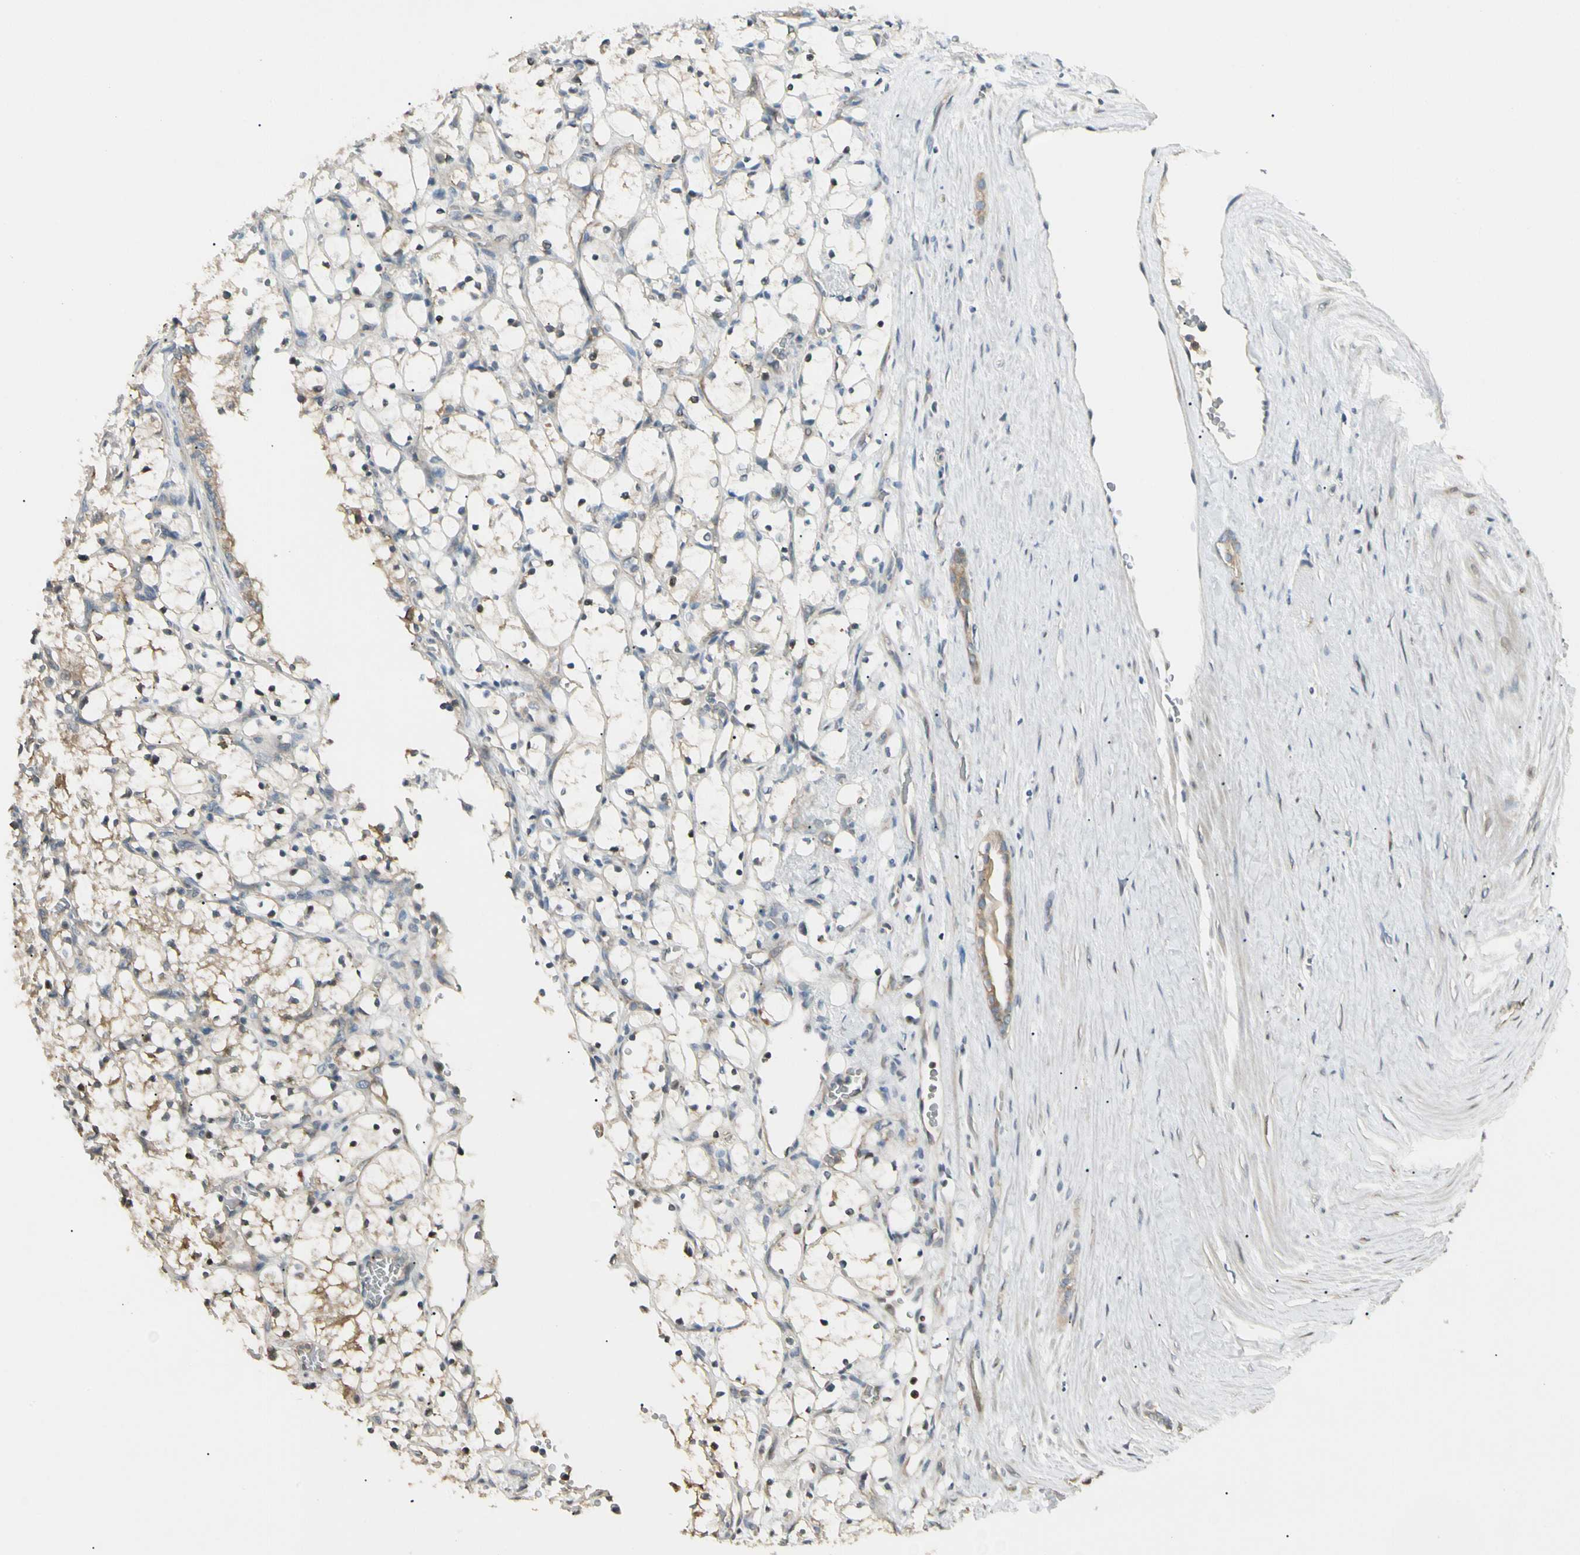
{"staining": {"intensity": "weak", "quantity": "25%-75%", "location": "cytoplasmic/membranous"}, "tissue": "renal cancer", "cell_type": "Tumor cells", "image_type": "cancer", "snomed": [{"axis": "morphology", "description": "Adenocarcinoma, NOS"}, {"axis": "topography", "description": "Kidney"}], "caption": "IHC photomicrograph of neoplastic tissue: human renal cancer (adenocarcinoma) stained using immunohistochemistry (IHC) displays low levels of weak protein expression localized specifically in the cytoplasmic/membranous of tumor cells, appearing as a cytoplasmic/membranous brown color.", "gene": "P3H2", "patient": {"sex": "female", "age": 69}}